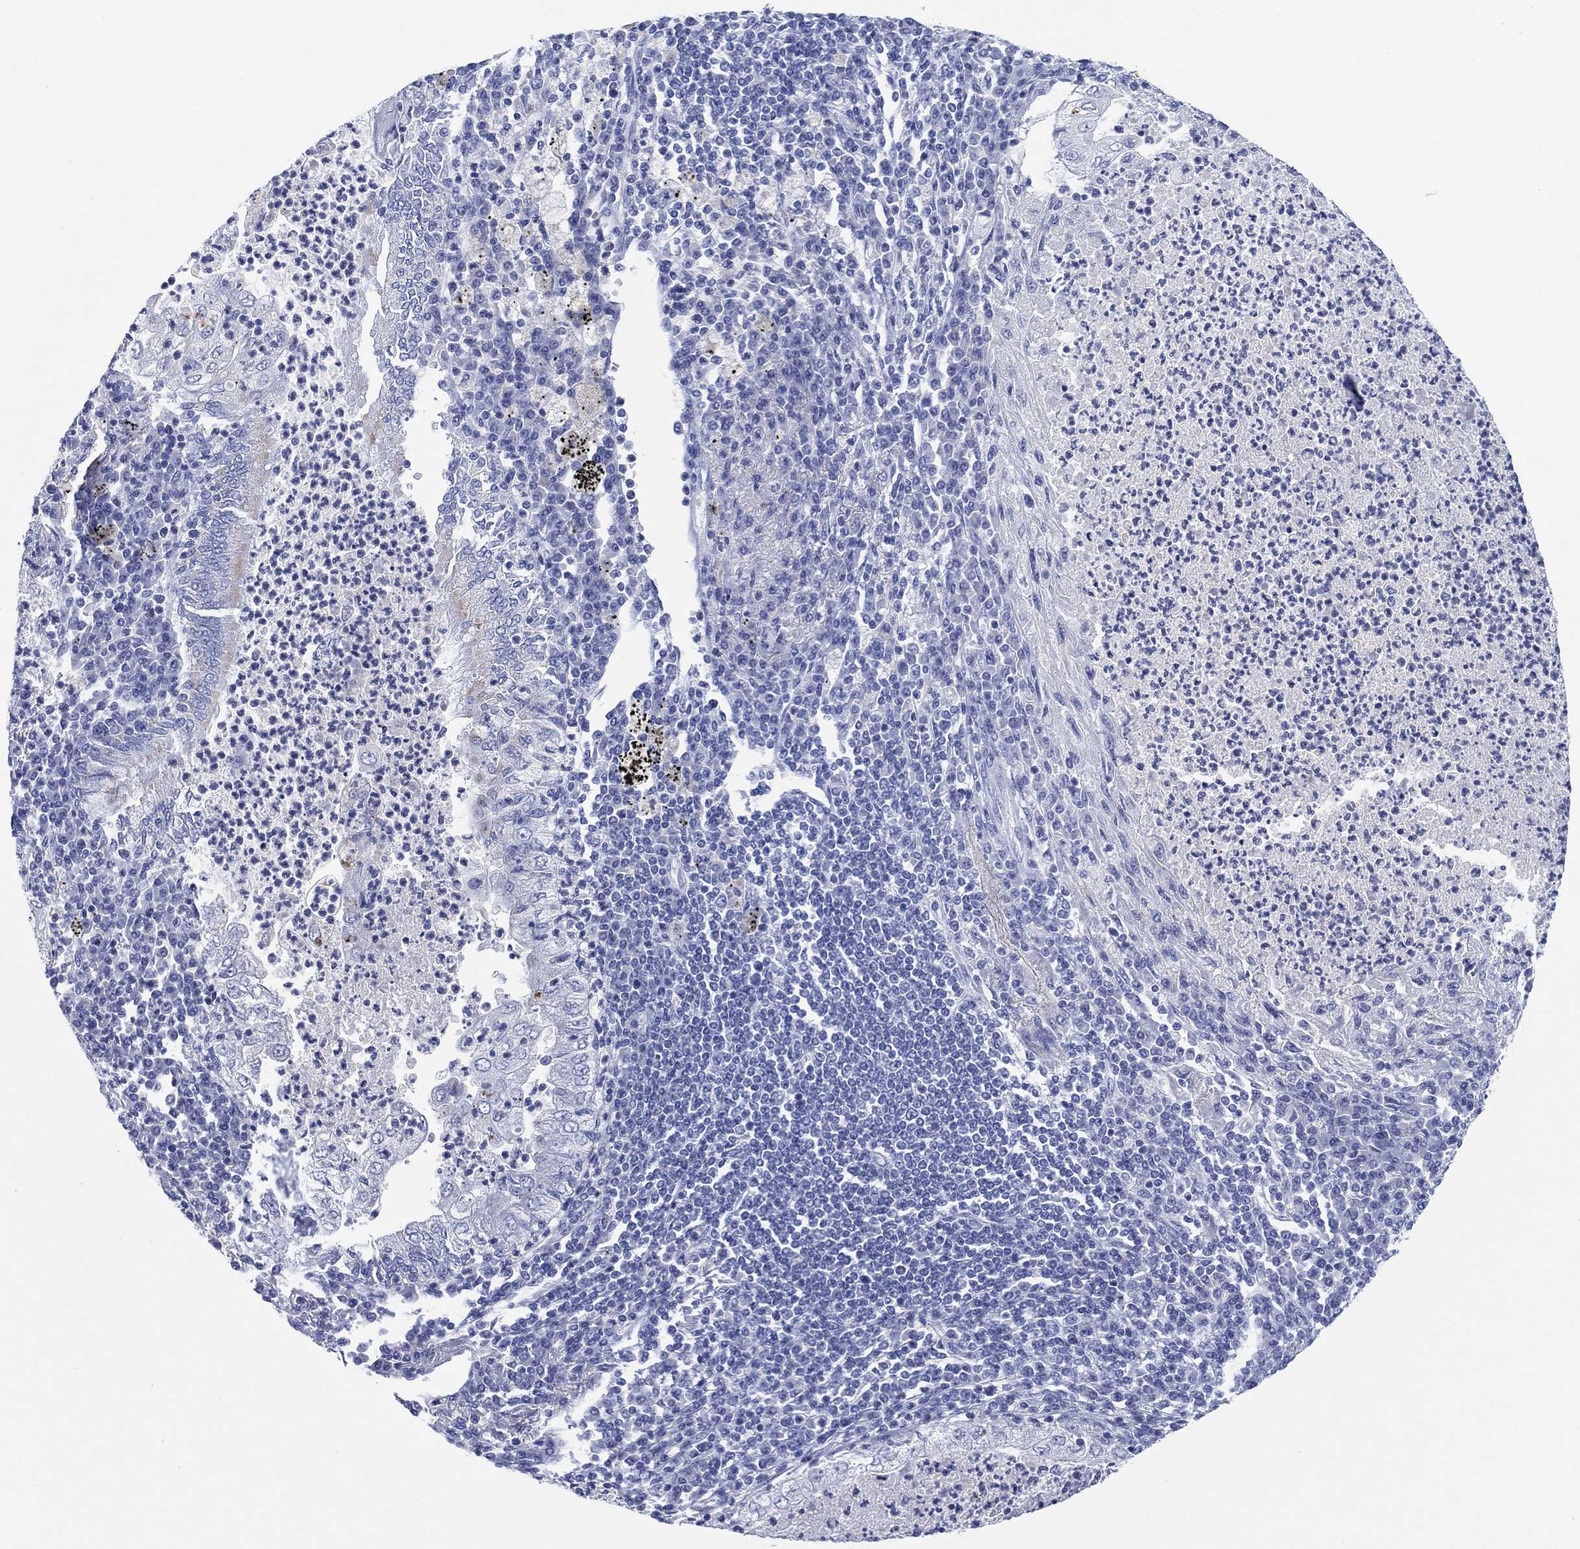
{"staining": {"intensity": "negative", "quantity": "none", "location": "none"}, "tissue": "lung cancer", "cell_type": "Tumor cells", "image_type": "cancer", "snomed": [{"axis": "morphology", "description": "Adenocarcinoma, NOS"}, {"axis": "topography", "description": "Lung"}], "caption": "Histopathology image shows no protein expression in tumor cells of lung cancer (adenocarcinoma) tissue.", "gene": "SLC9C2", "patient": {"sex": "female", "age": 73}}